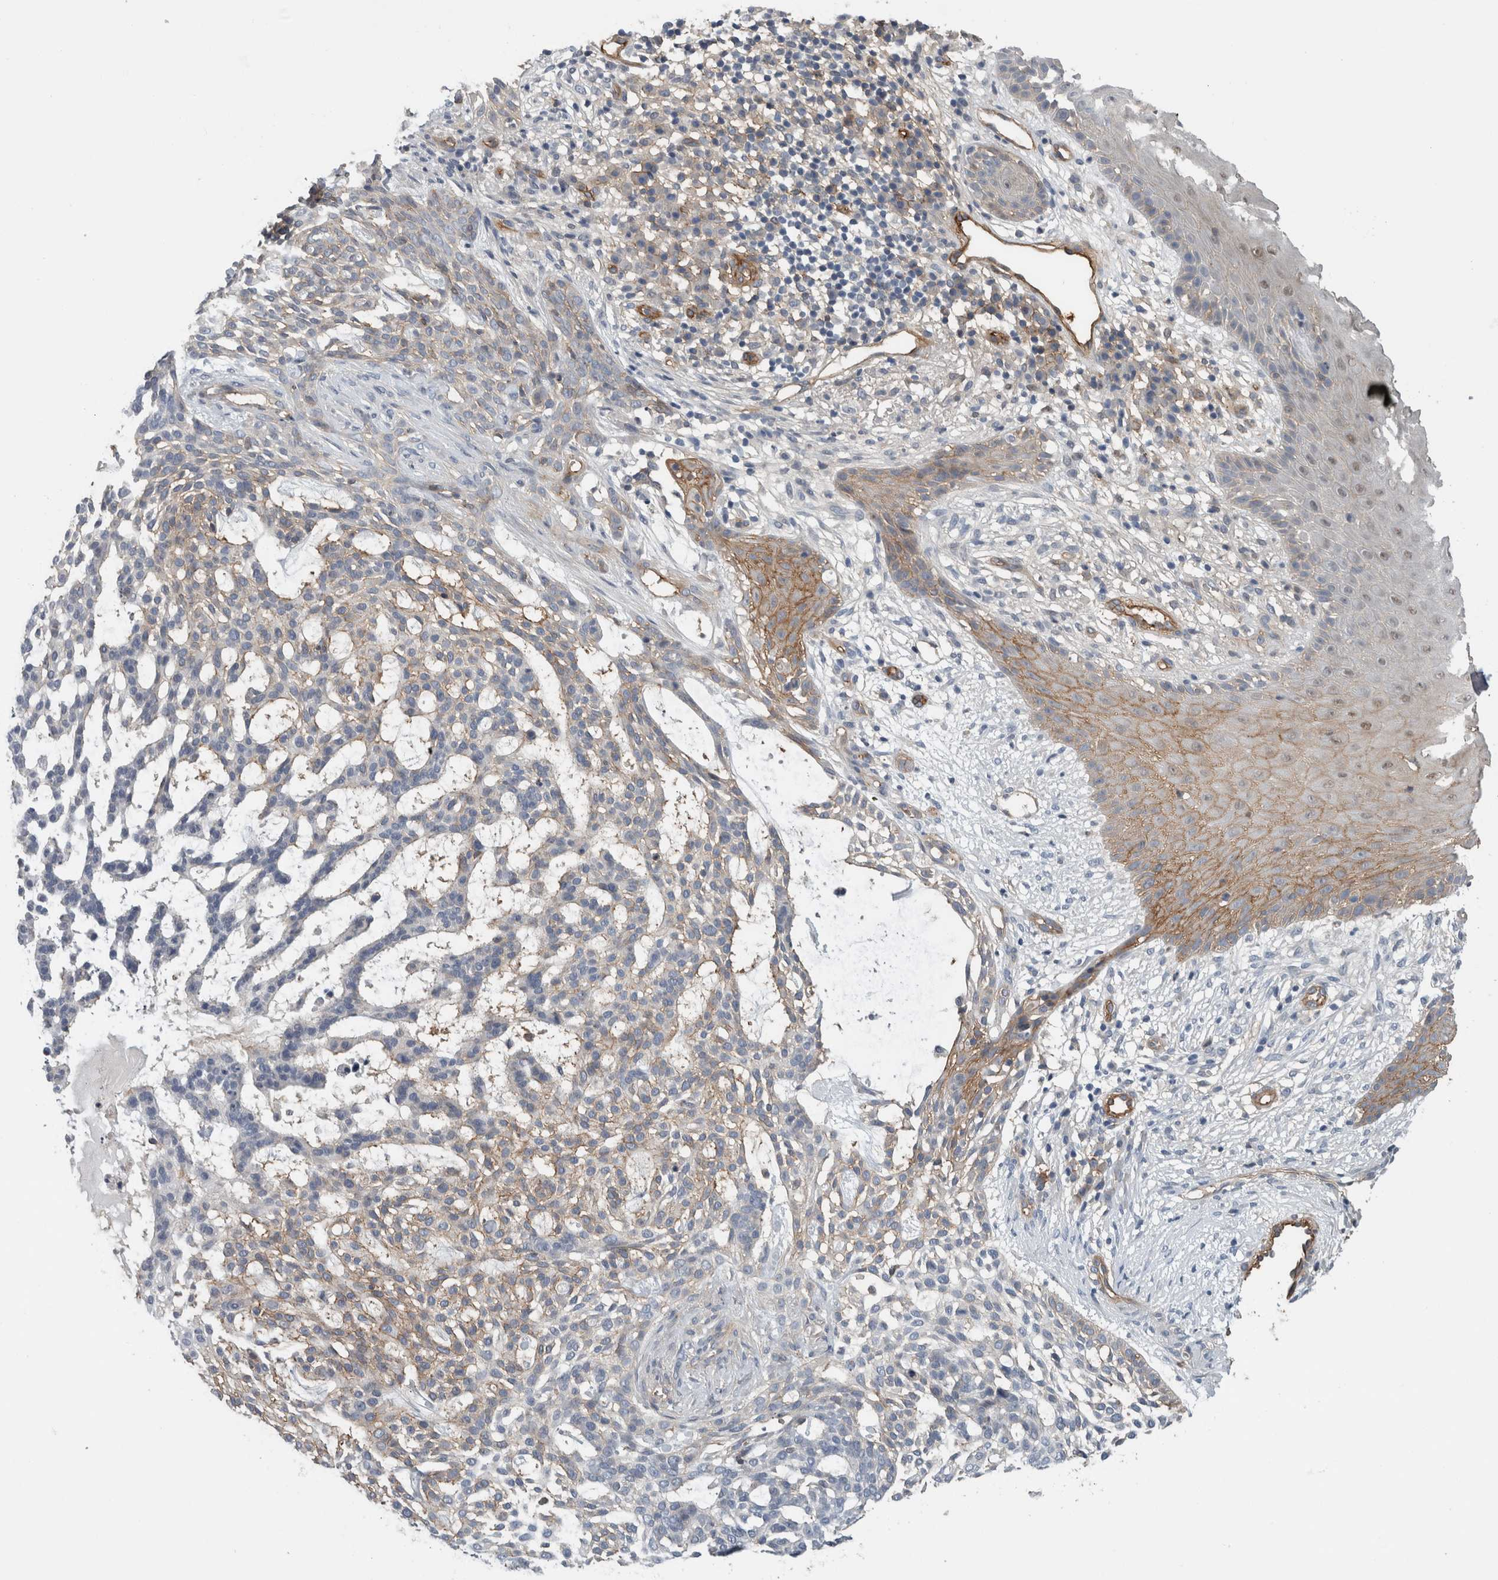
{"staining": {"intensity": "negative", "quantity": "none", "location": "none"}, "tissue": "skin cancer", "cell_type": "Tumor cells", "image_type": "cancer", "snomed": [{"axis": "morphology", "description": "Basal cell carcinoma"}, {"axis": "topography", "description": "Skin"}], "caption": "Tumor cells are negative for protein expression in human skin basal cell carcinoma.", "gene": "CD59", "patient": {"sex": "female", "age": 64}}